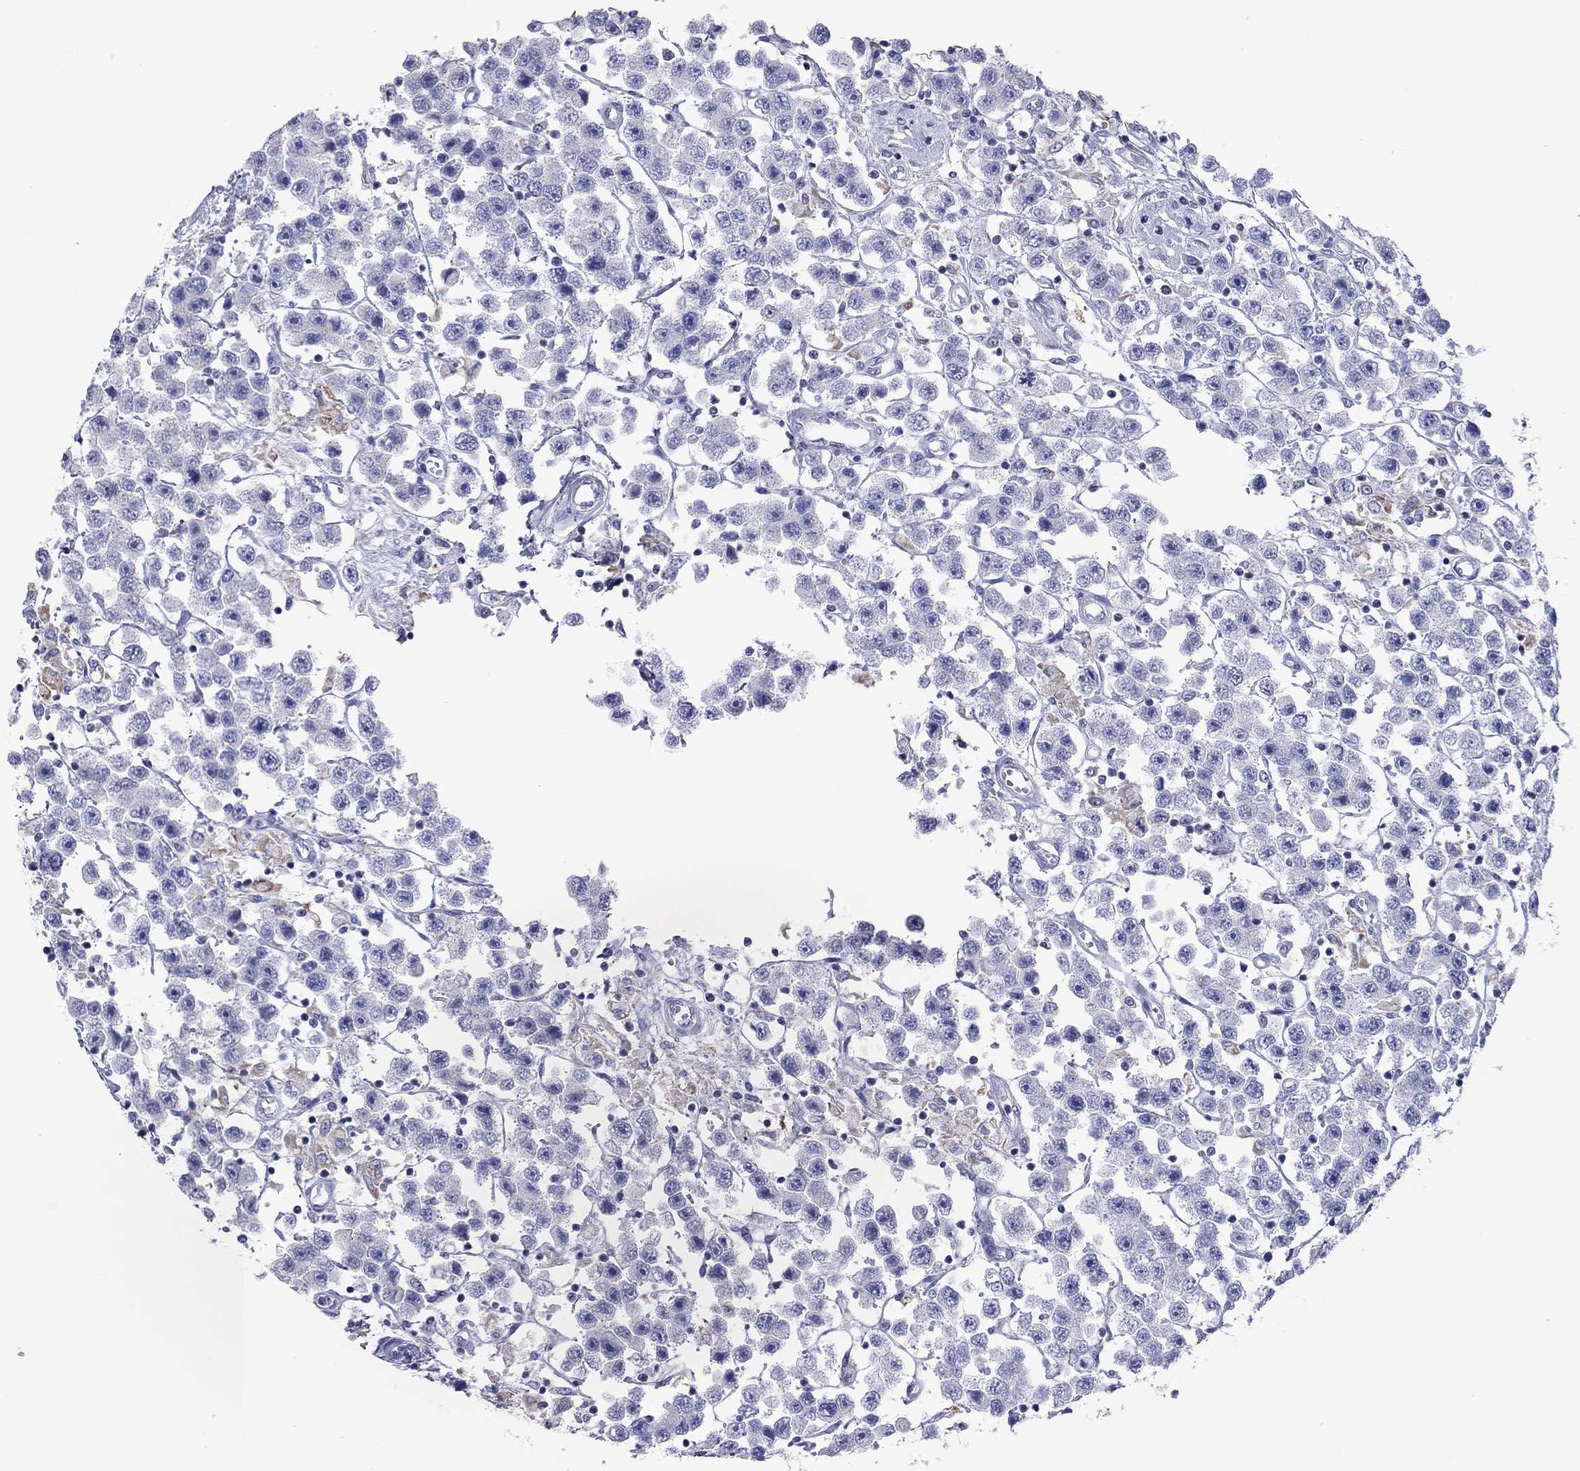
{"staining": {"intensity": "moderate", "quantity": "<25%", "location": "cytoplasmic/membranous"}, "tissue": "testis cancer", "cell_type": "Tumor cells", "image_type": "cancer", "snomed": [{"axis": "morphology", "description": "Seminoma, NOS"}, {"axis": "topography", "description": "Testis"}], "caption": "This is an image of immunohistochemistry (IHC) staining of testis cancer (seminoma), which shows moderate staining in the cytoplasmic/membranous of tumor cells.", "gene": "VSIG10", "patient": {"sex": "male", "age": 45}}